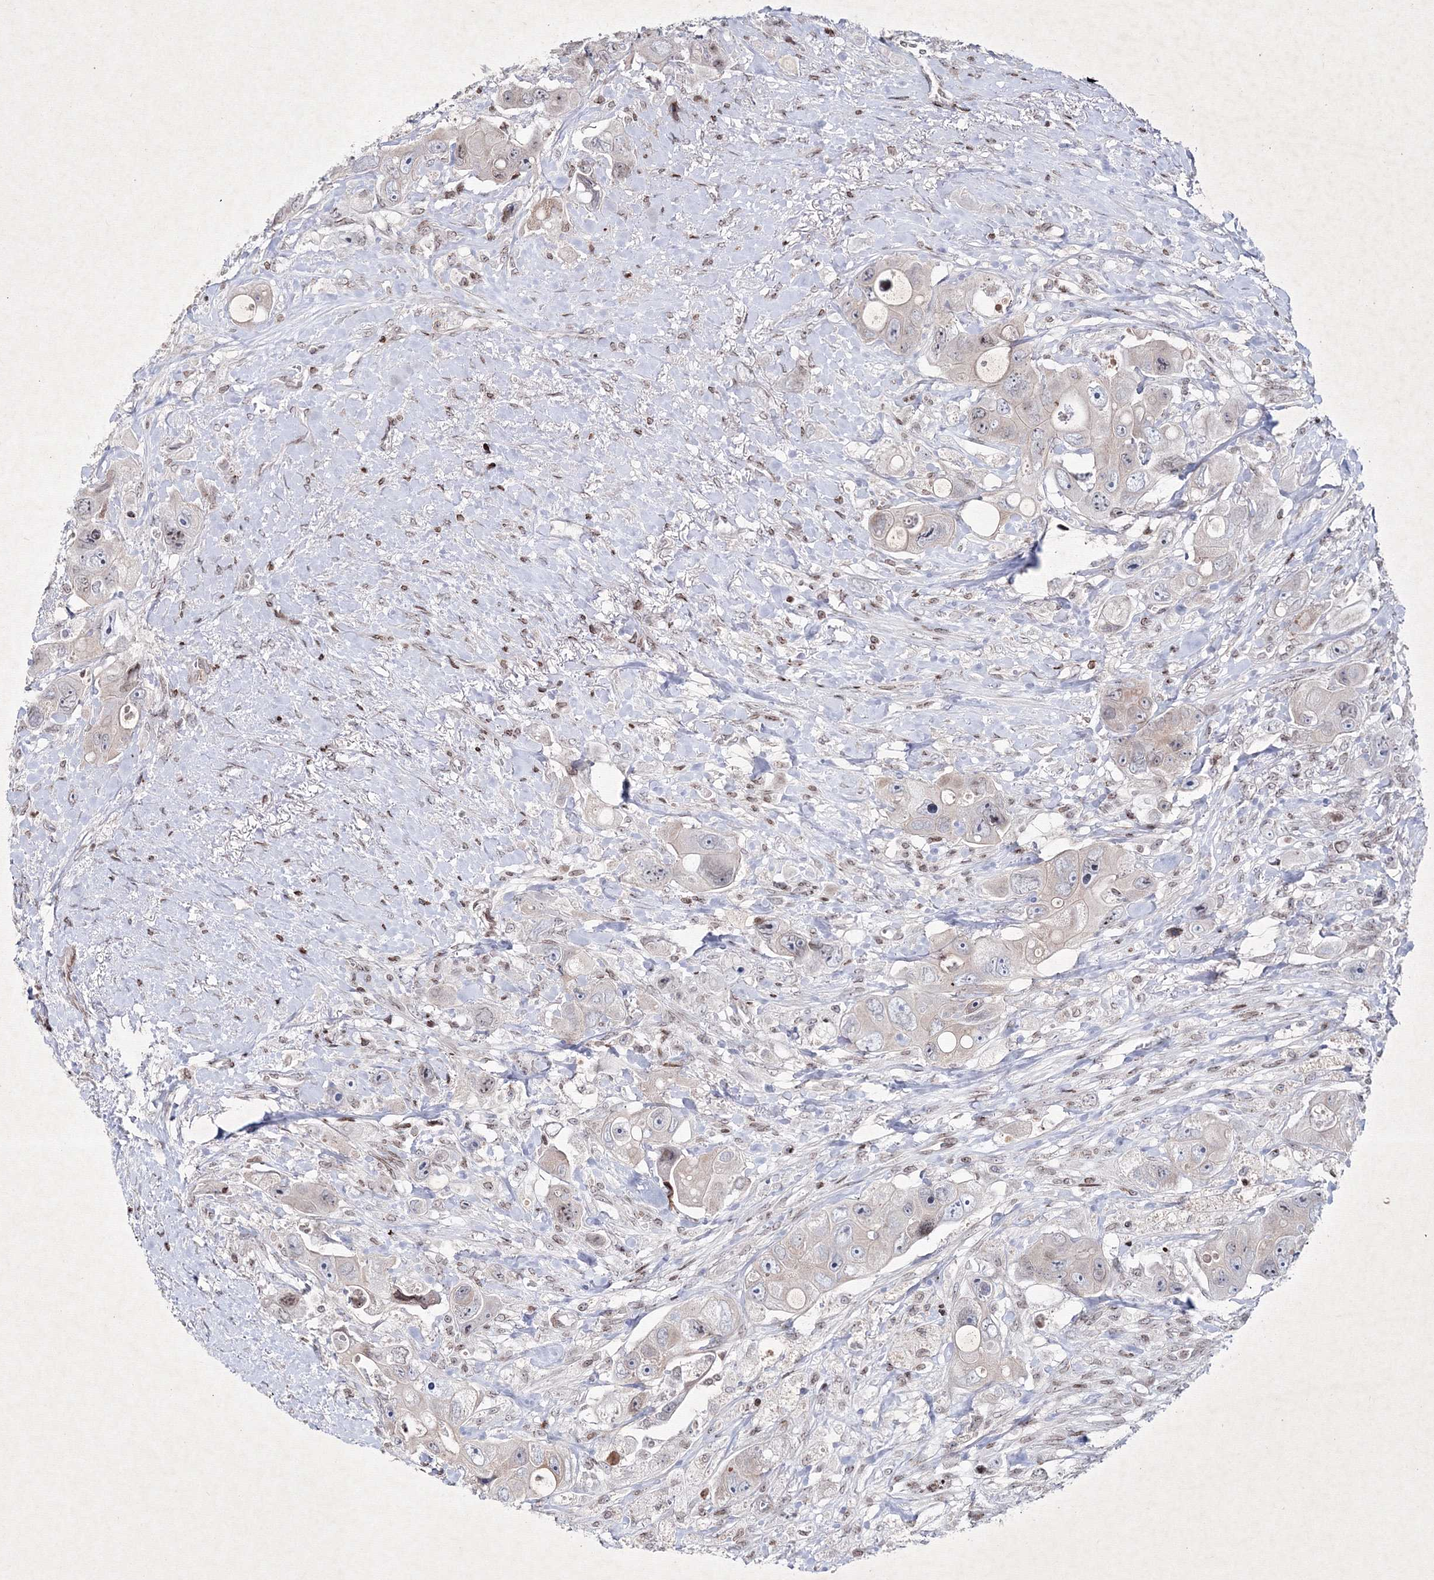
{"staining": {"intensity": "negative", "quantity": "none", "location": "none"}, "tissue": "colorectal cancer", "cell_type": "Tumor cells", "image_type": "cancer", "snomed": [{"axis": "morphology", "description": "Adenocarcinoma, NOS"}, {"axis": "topography", "description": "Colon"}], "caption": "Histopathology image shows no protein expression in tumor cells of colorectal cancer (adenocarcinoma) tissue.", "gene": "SMIM29", "patient": {"sex": "female", "age": 46}}